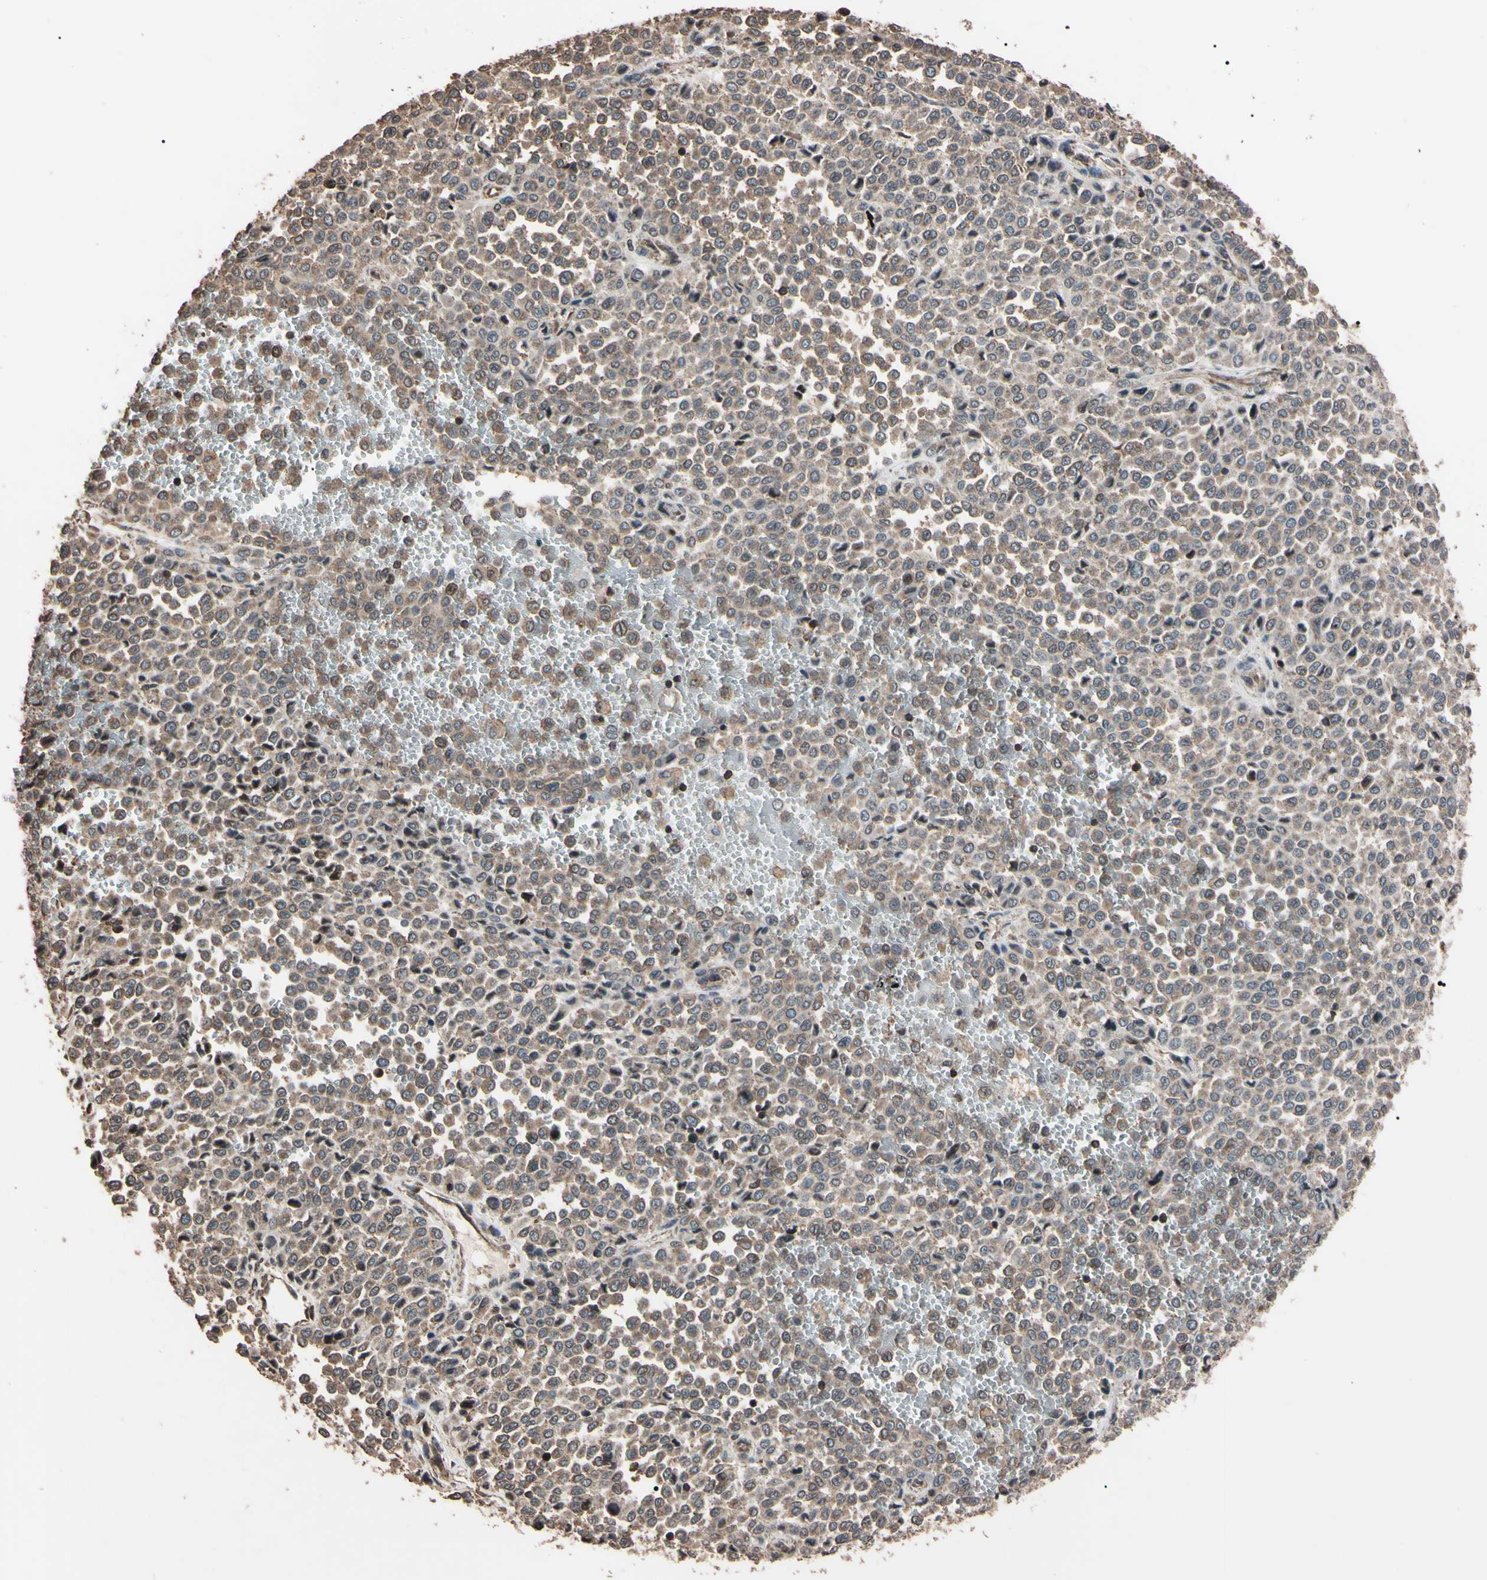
{"staining": {"intensity": "weak", "quantity": ">75%", "location": "cytoplasmic/membranous"}, "tissue": "melanoma", "cell_type": "Tumor cells", "image_type": "cancer", "snomed": [{"axis": "morphology", "description": "Malignant melanoma, Metastatic site"}, {"axis": "topography", "description": "Pancreas"}], "caption": "Weak cytoplasmic/membranous positivity is present in about >75% of tumor cells in melanoma.", "gene": "TNFRSF1A", "patient": {"sex": "female", "age": 30}}